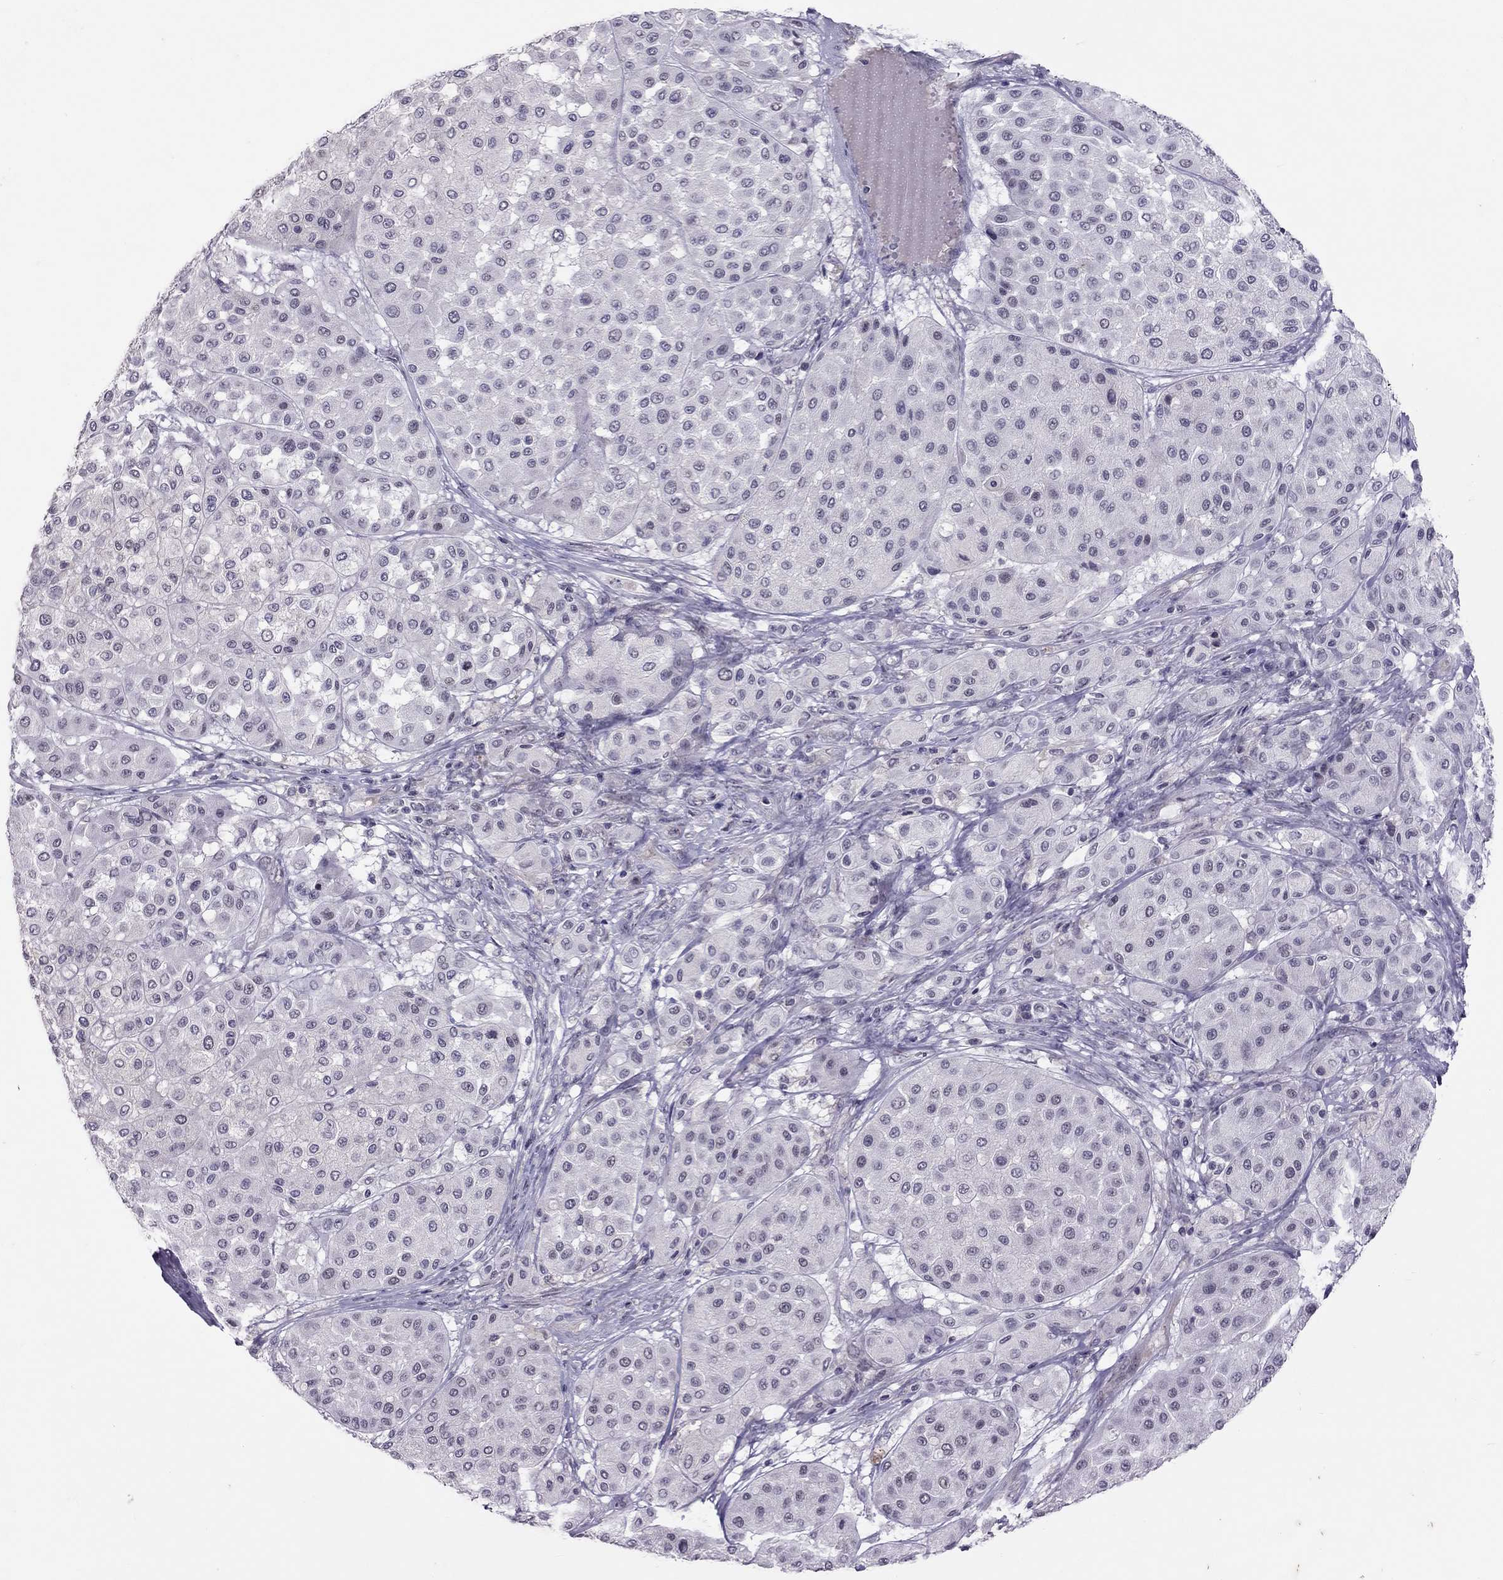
{"staining": {"intensity": "negative", "quantity": "none", "location": "none"}, "tissue": "melanoma", "cell_type": "Tumor cells", "image_type": "cancer", "snomed": [{"axis": "morphology", "description": "Malignant melanoma, Metastatic site"}, {"axis": "topography", "description": "Smooth muscle"}], "caption": "This photomicrograph is of malignant melanoma (metastatic site) stained with IHC to label a protein in brown with the nuclei are counter-stained blue. There is no staining in tumor cells.", "gene": "JHY", "patient": {"sex": "male", "age": 41}}